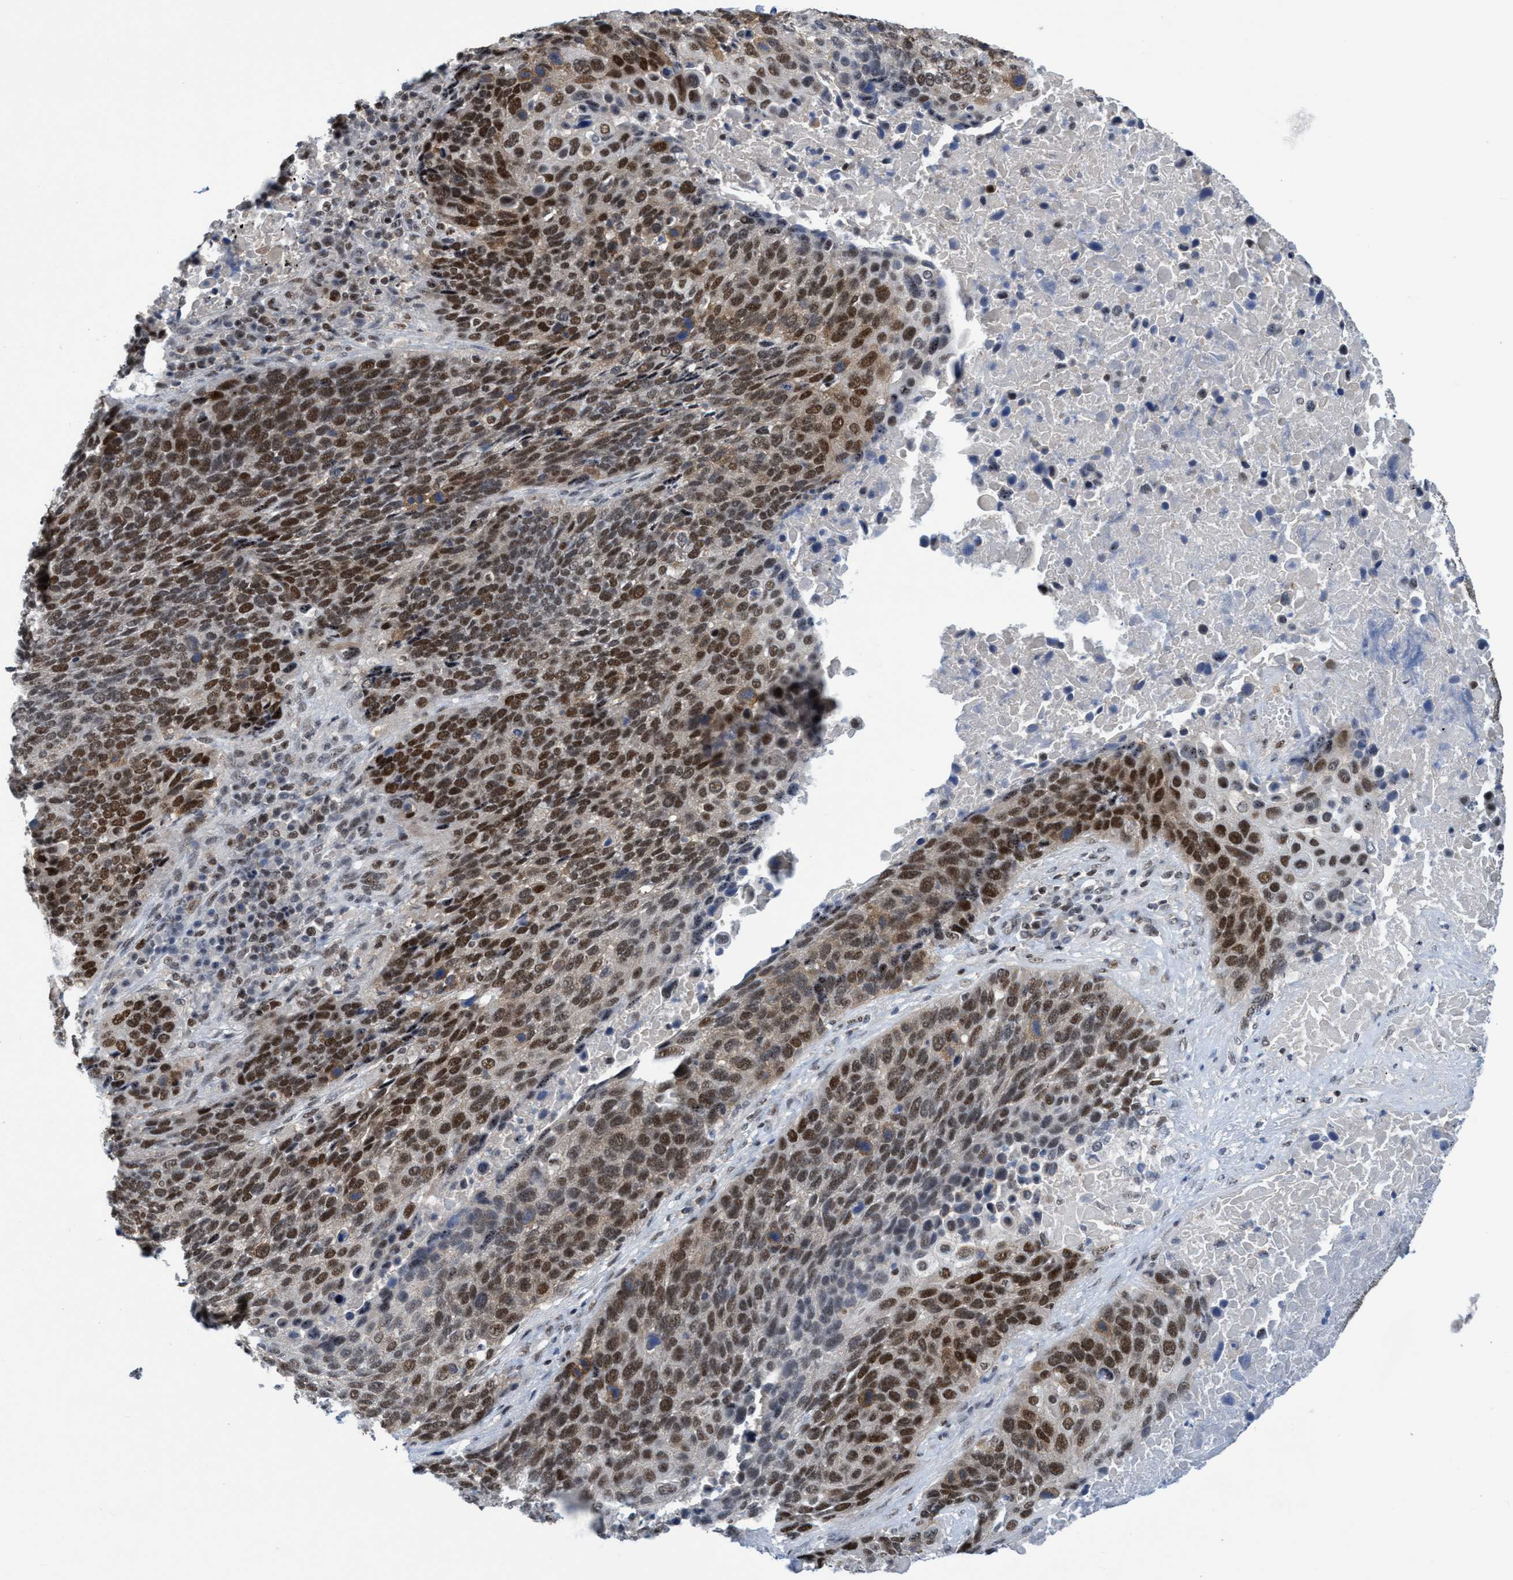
{"staining": {"intensity": "strong", "quantity": ">75%", "location": "nuclear"}, "tissue": "lung cancer", "cell_type": "Tumor cells", "image_type": "cancer", "snomed": [{"axis": "morphology", "description": "Squamous cell carcinoma, NOS"}, {"axis": "topography", "description": "Lung"}], "caption": "Lung squamous cell carcinoma tissue exhibits strong nuclear staining in about >75% of tumor cells, visualized by immunohistochemistry.", "gene": "C9orf78", "patient": {"sex": "male", "age": 66}}